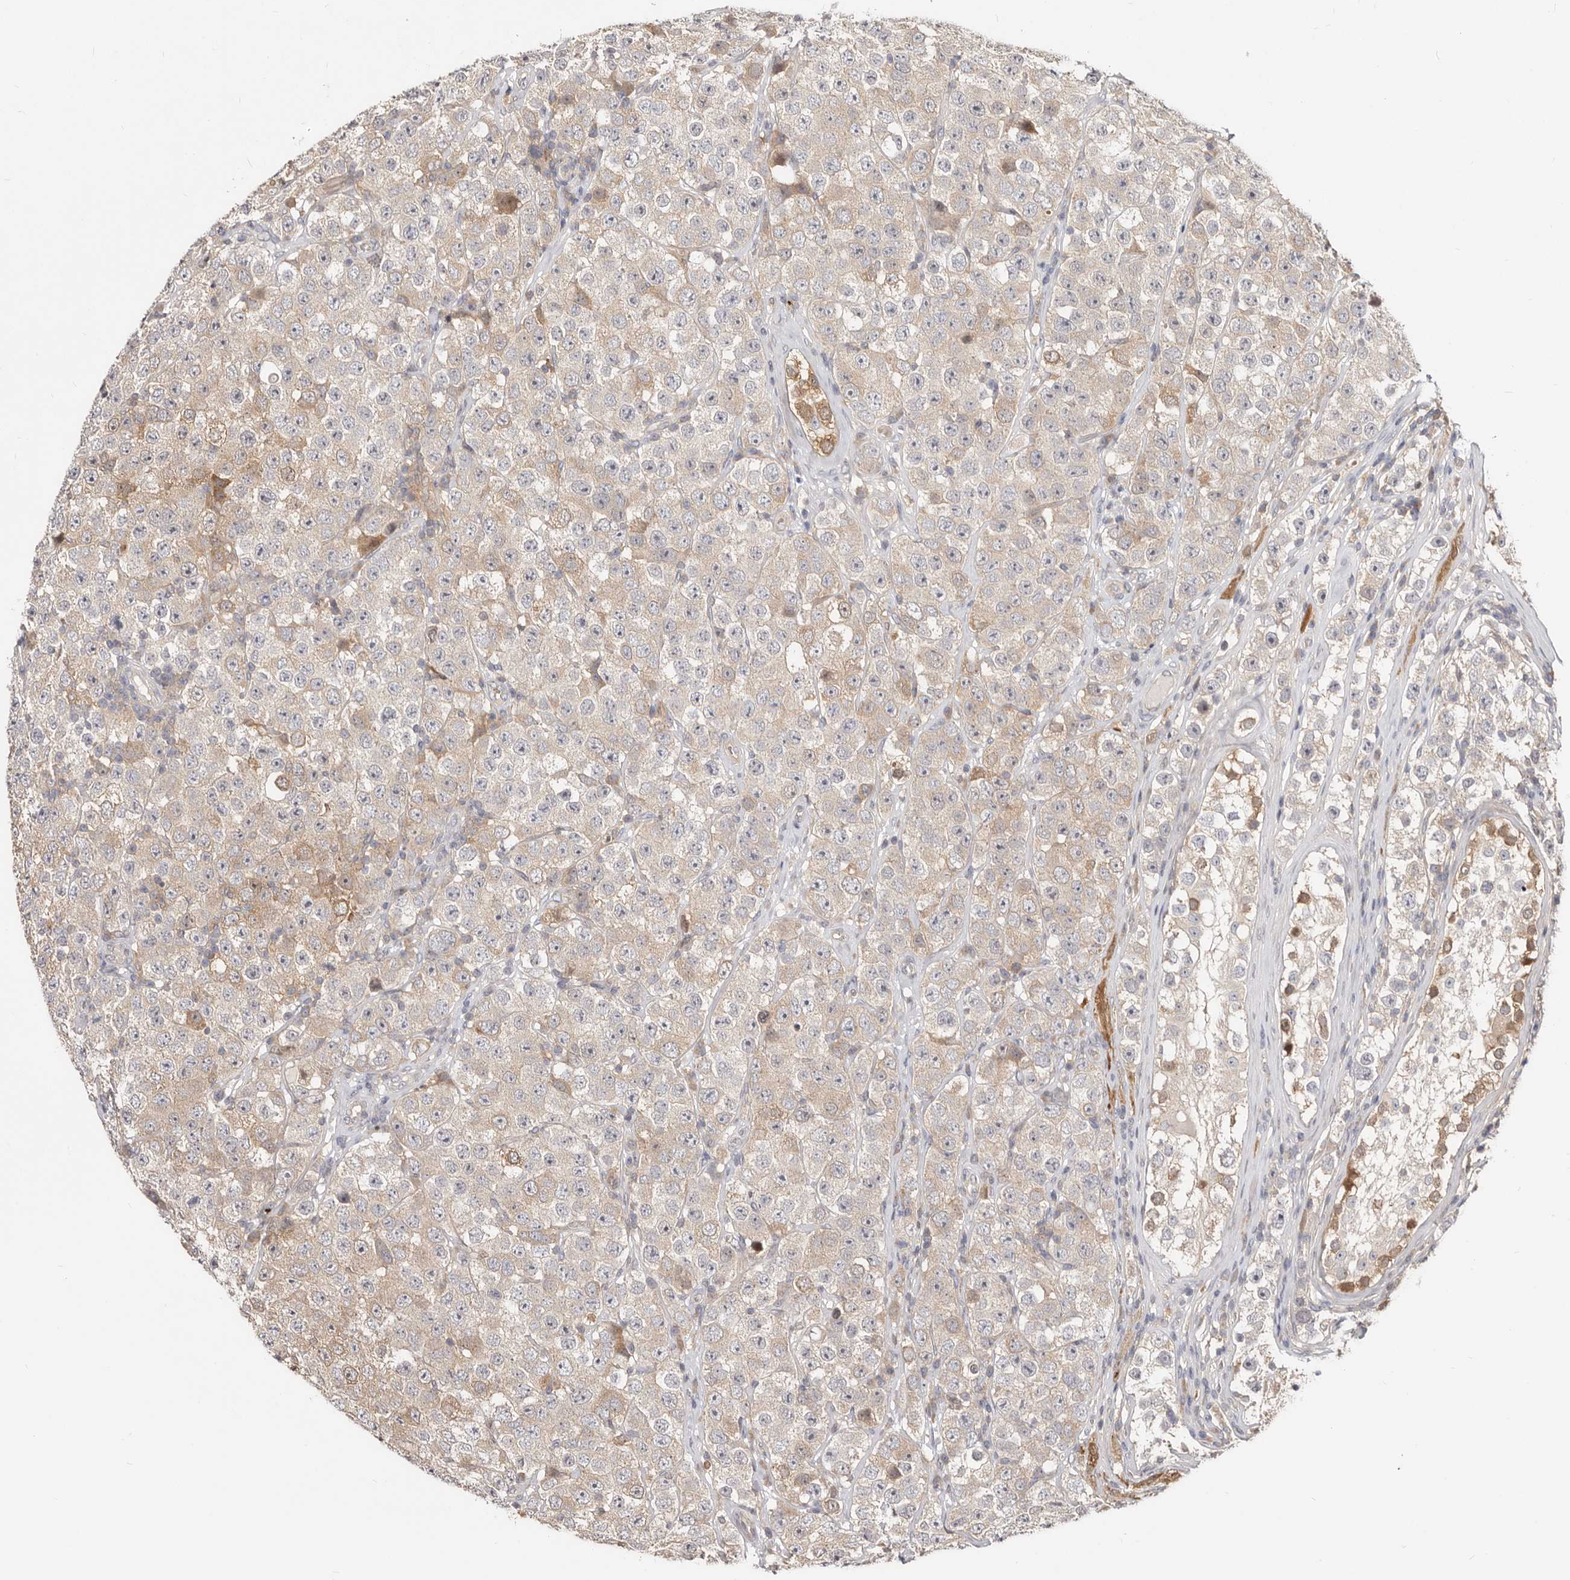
{"staining": {"intensity": "weak", "quantity": "25%-75%", "location": "cytoplasmic/membranous"}, "tissue": "testis cancer", "cell_type": "Tumor cells", "image_type": "cancer", "snomed": [{"axis": "morphology", "description": "Seminoma, NOS"}, {"axis": "morphology", "description": "Carcinoma, Embryonal, NOS"}, {"axis": "topography", "description": "Testis"}], "caption": "High-power microscopy captured an immunohistochemistry (IHC) image of testis seminoma, revealing weak cytoplasmic/membranous expression in approximately 25%-75% of tumor cells.", "gene": "TC2N", "patient": {"sex": "male", "age": 28}}